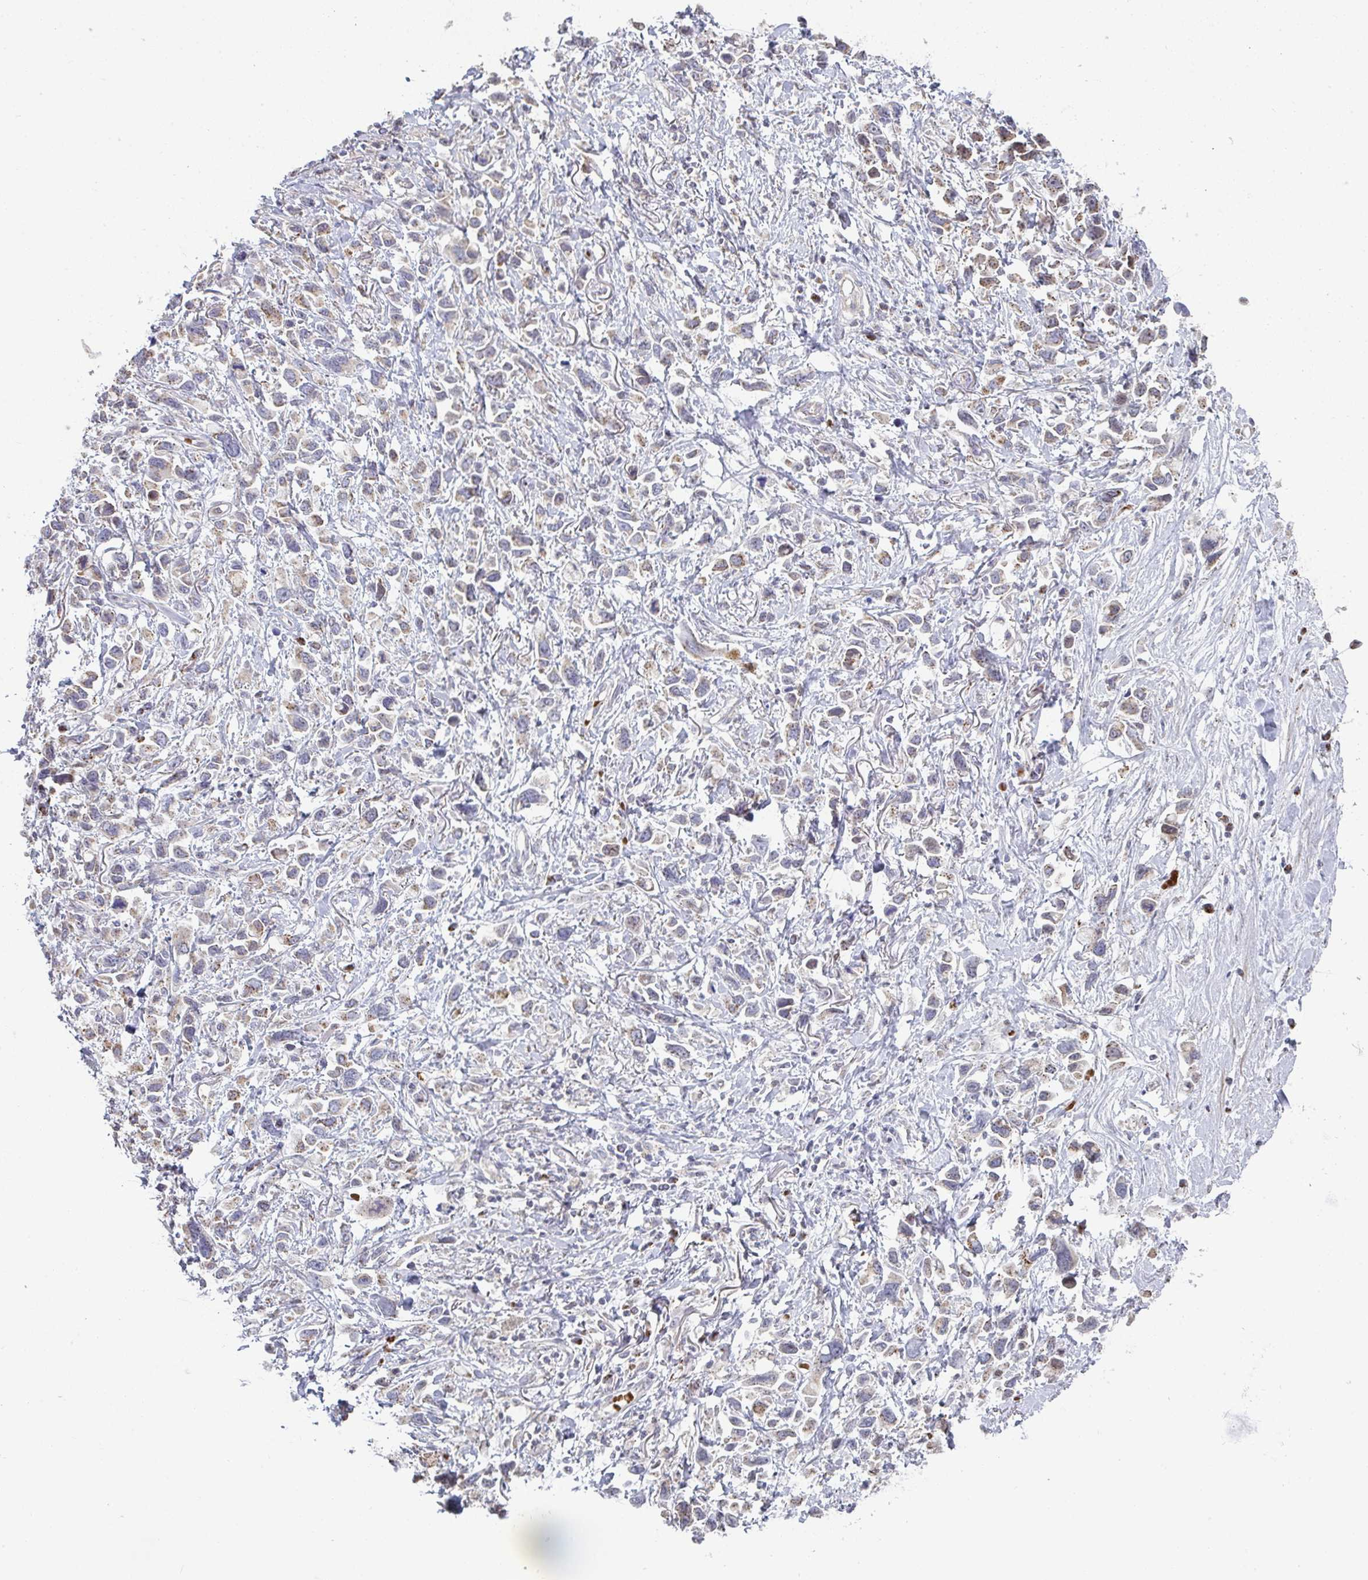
{"staining": {"intensity": "moderate", "quantity": "25%-75%", "location": "cytoplasmic/membranous"}, "tissue": "stomach cancer", "cell_type": "Tumor cells", "image_type": "cancer", "snomed": [{"axis": "morphology", "description": "Adenocarcinoma, NOS"}, {"axis": "topography", "description": "Stomach"}], "caption": "DAB immunohistochemical staining of adenocarcinoma (stomach) shows moderate cytoplasmic/membranous protein expression in approximately 25%-75% of tumor cells.", "gene": "ZNF526", "patient": {"sex": "female", "age": 81}}